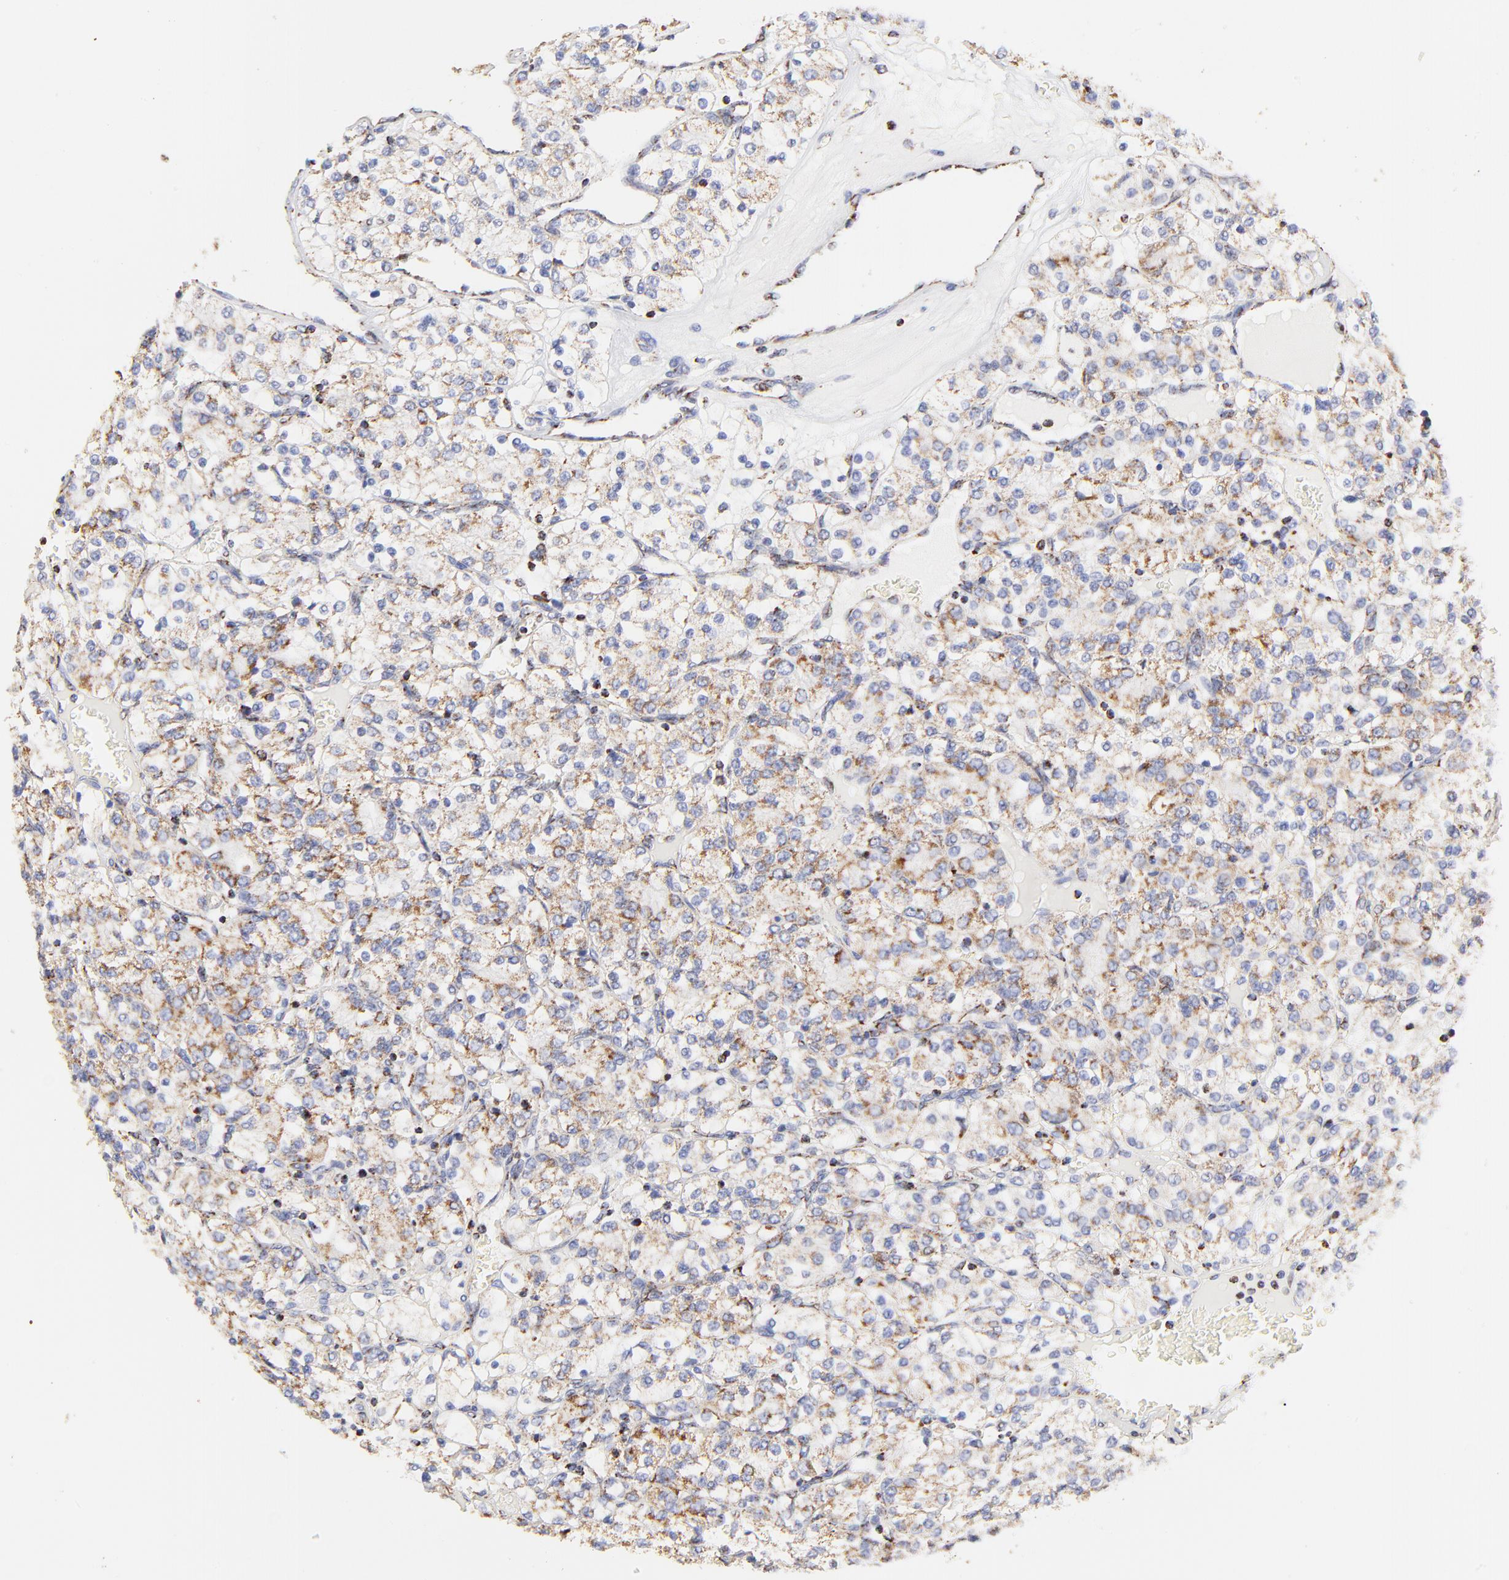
{"staining": {"intensity": "moderate", "quantity": ">75%", "location": "cytoplasmic/membranous"}, "tissue": "renal cancer", "cell_type": "Tumor cells", "image_type": "cancer", "snomed": [{"axis": "morphology", "description": "Adenocarcinoma, NOS"}, {"axis": "topography", "description": "Kidney"}], "caption": "Protein expression by immunohistochemistry (IHC) displays moderate cytoplasmic/membranous staining in about >75% of tumor cells in renal cancer. (DAB IHC, brown staining for protein, blue staining for nuclei).", "gene": "COX4I1", "patient": {"sex": "female", "age": 62}}